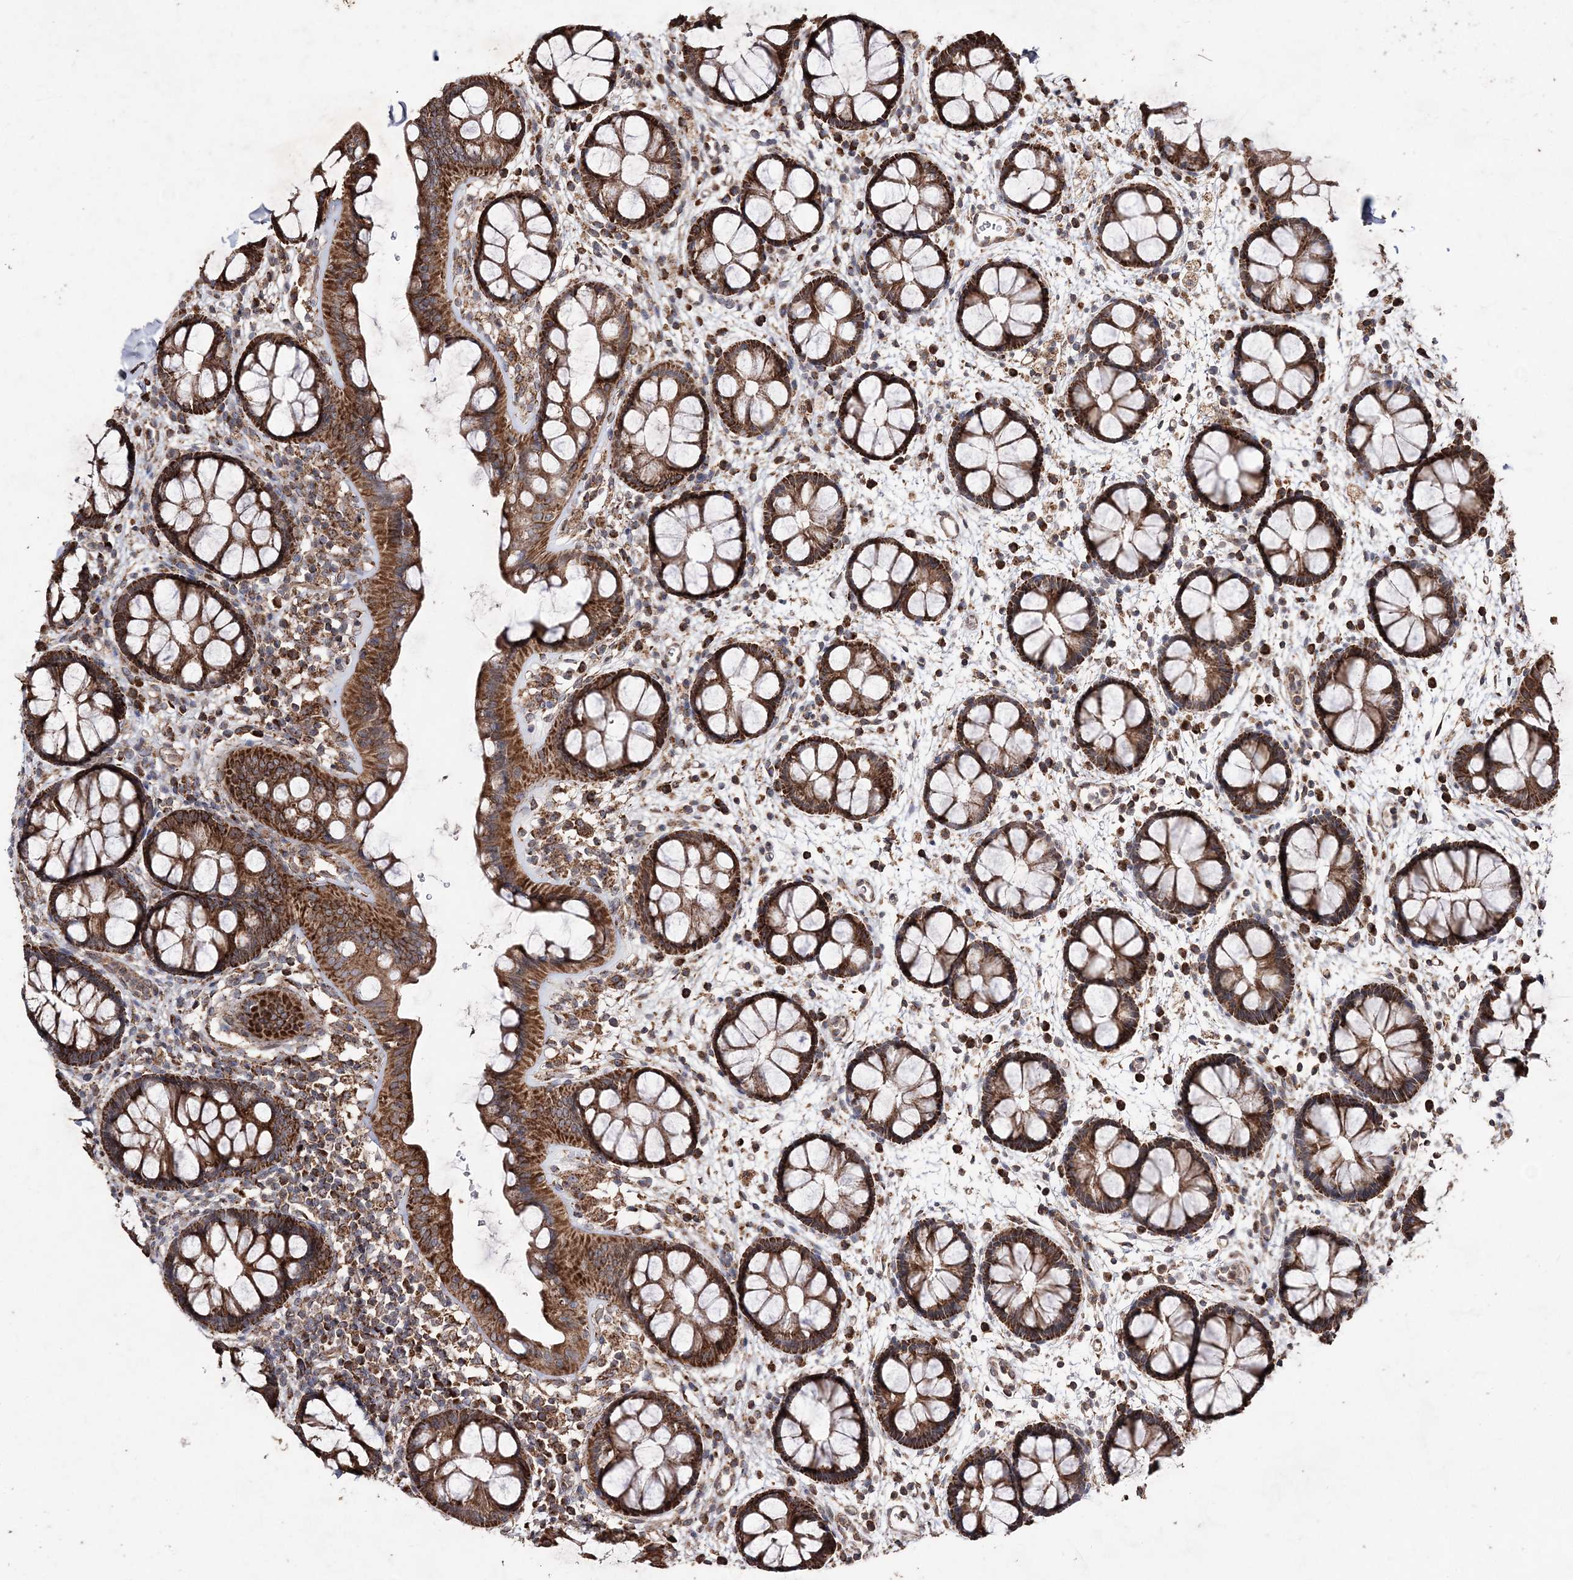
{"staining": {"intensity": "strong", "quantity": ">75%", "location": "cytoplasmic/membranous"}, "tissue": "rectum", "cell_type": "Glandular cells", "image_type": "normal", "snomed": [{"axis": "morphology", "description": "Normal tissue, NOS"}, {"axis": "topography", "description": "Rectum"}], "caption": "A brown stain shows strong cytoplasmic/membranous expression of a protein in glandular cells of normal rectum. Immunohistochemistry stains the protein of interest in brown and the nuclei are stained blue.", "gene": "POC5", "patient": {"sex": "female", "age": 24}}